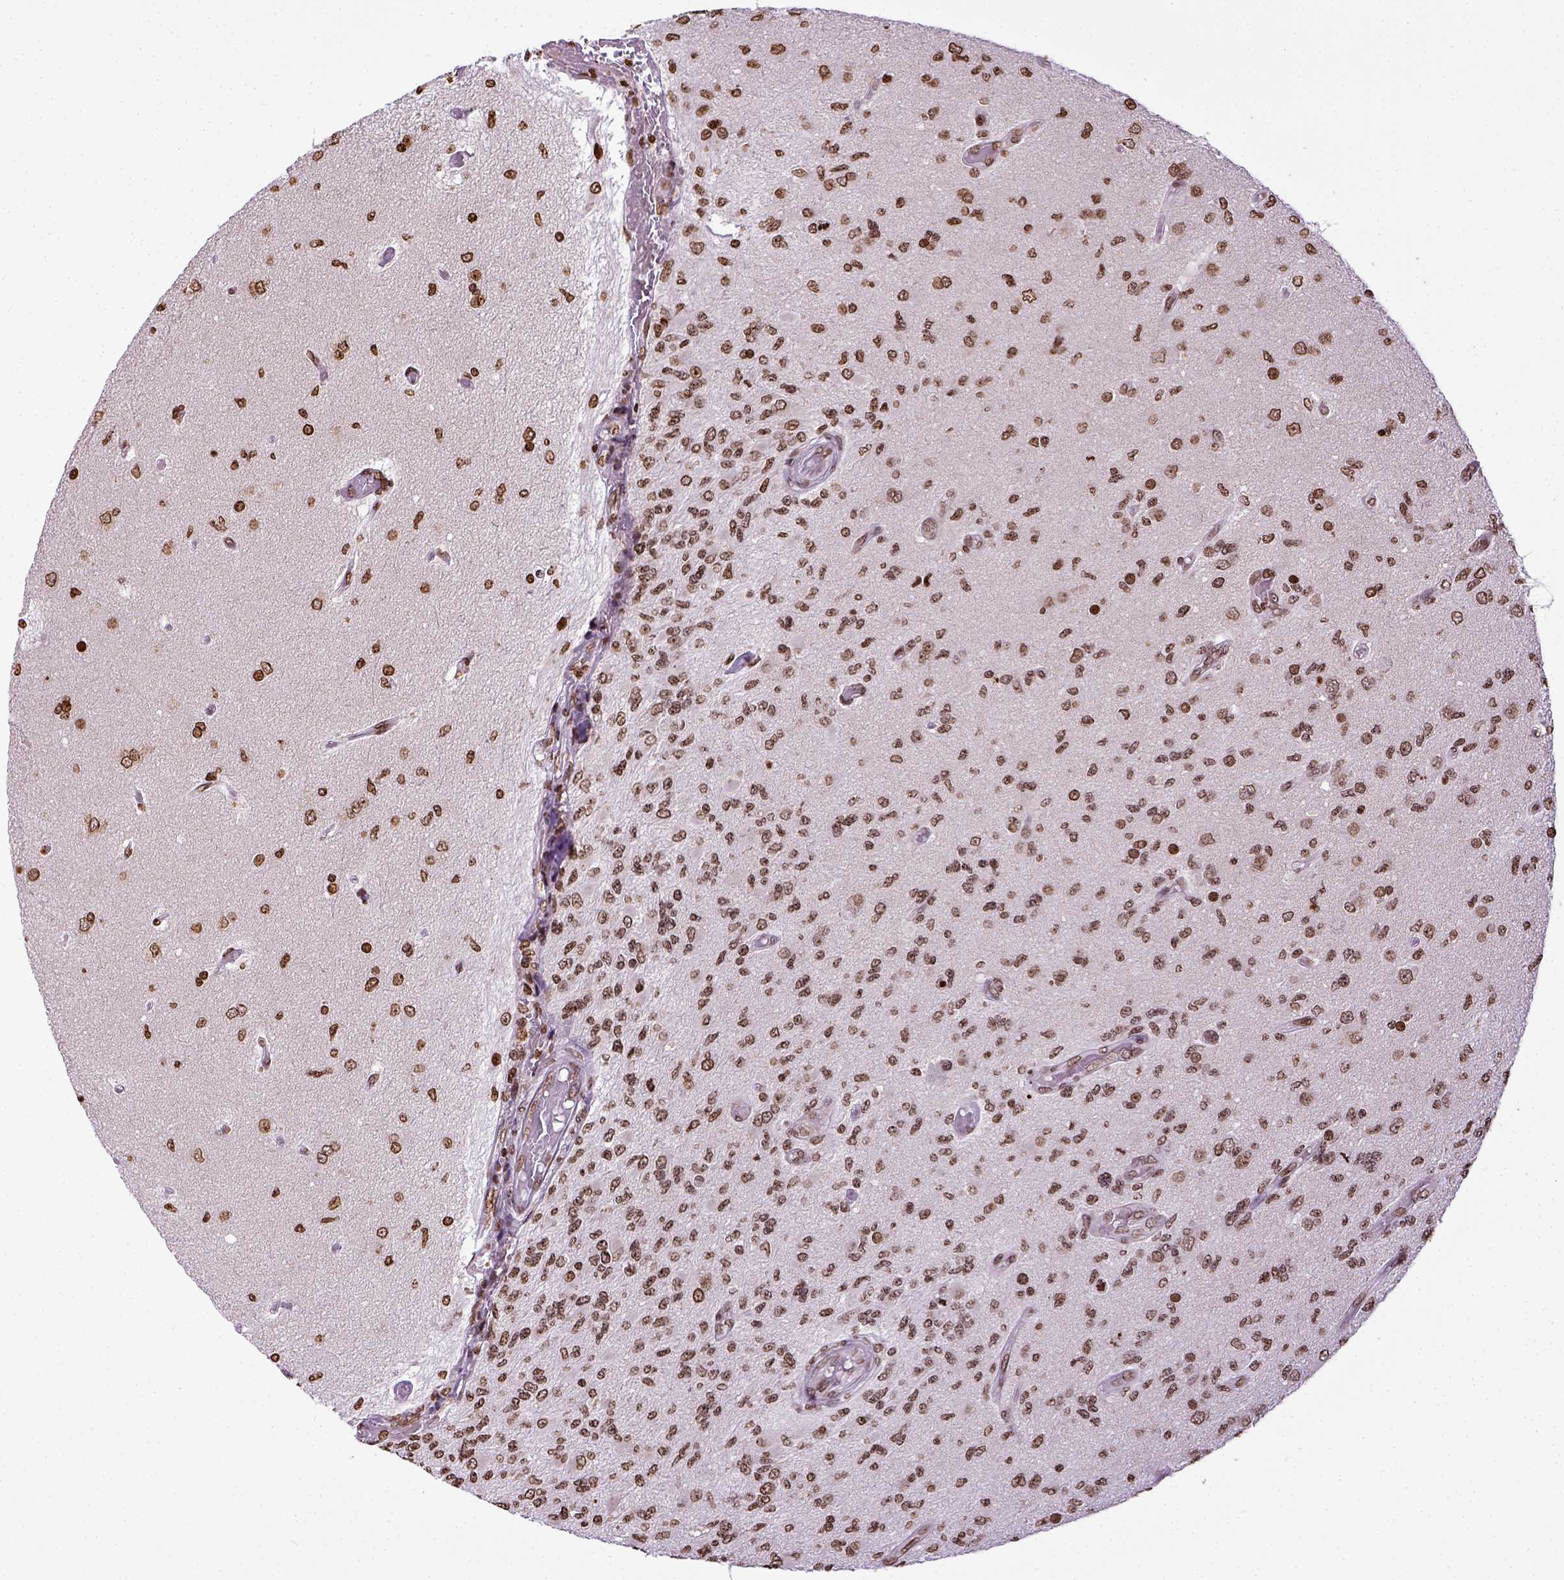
{"staining": {"intensity": "moderate", "quantity": ">75%", "location": "nuclear"}, "tissue": "glioma", "cell_type": "Tumor cells", "image_type": "cancer", "snomed": [{"axis": "morphology", "description": "Glioma, malignant, High grade"}, {"axis": "topography", "description": "Brain"}], "caption": "Tumor cells reveal medium levels of moderate nuclear positivity in approximately >75% of cells in glioma.", "gene": "ZNF75D", "patient": {"sex": "female", "age": 63}}